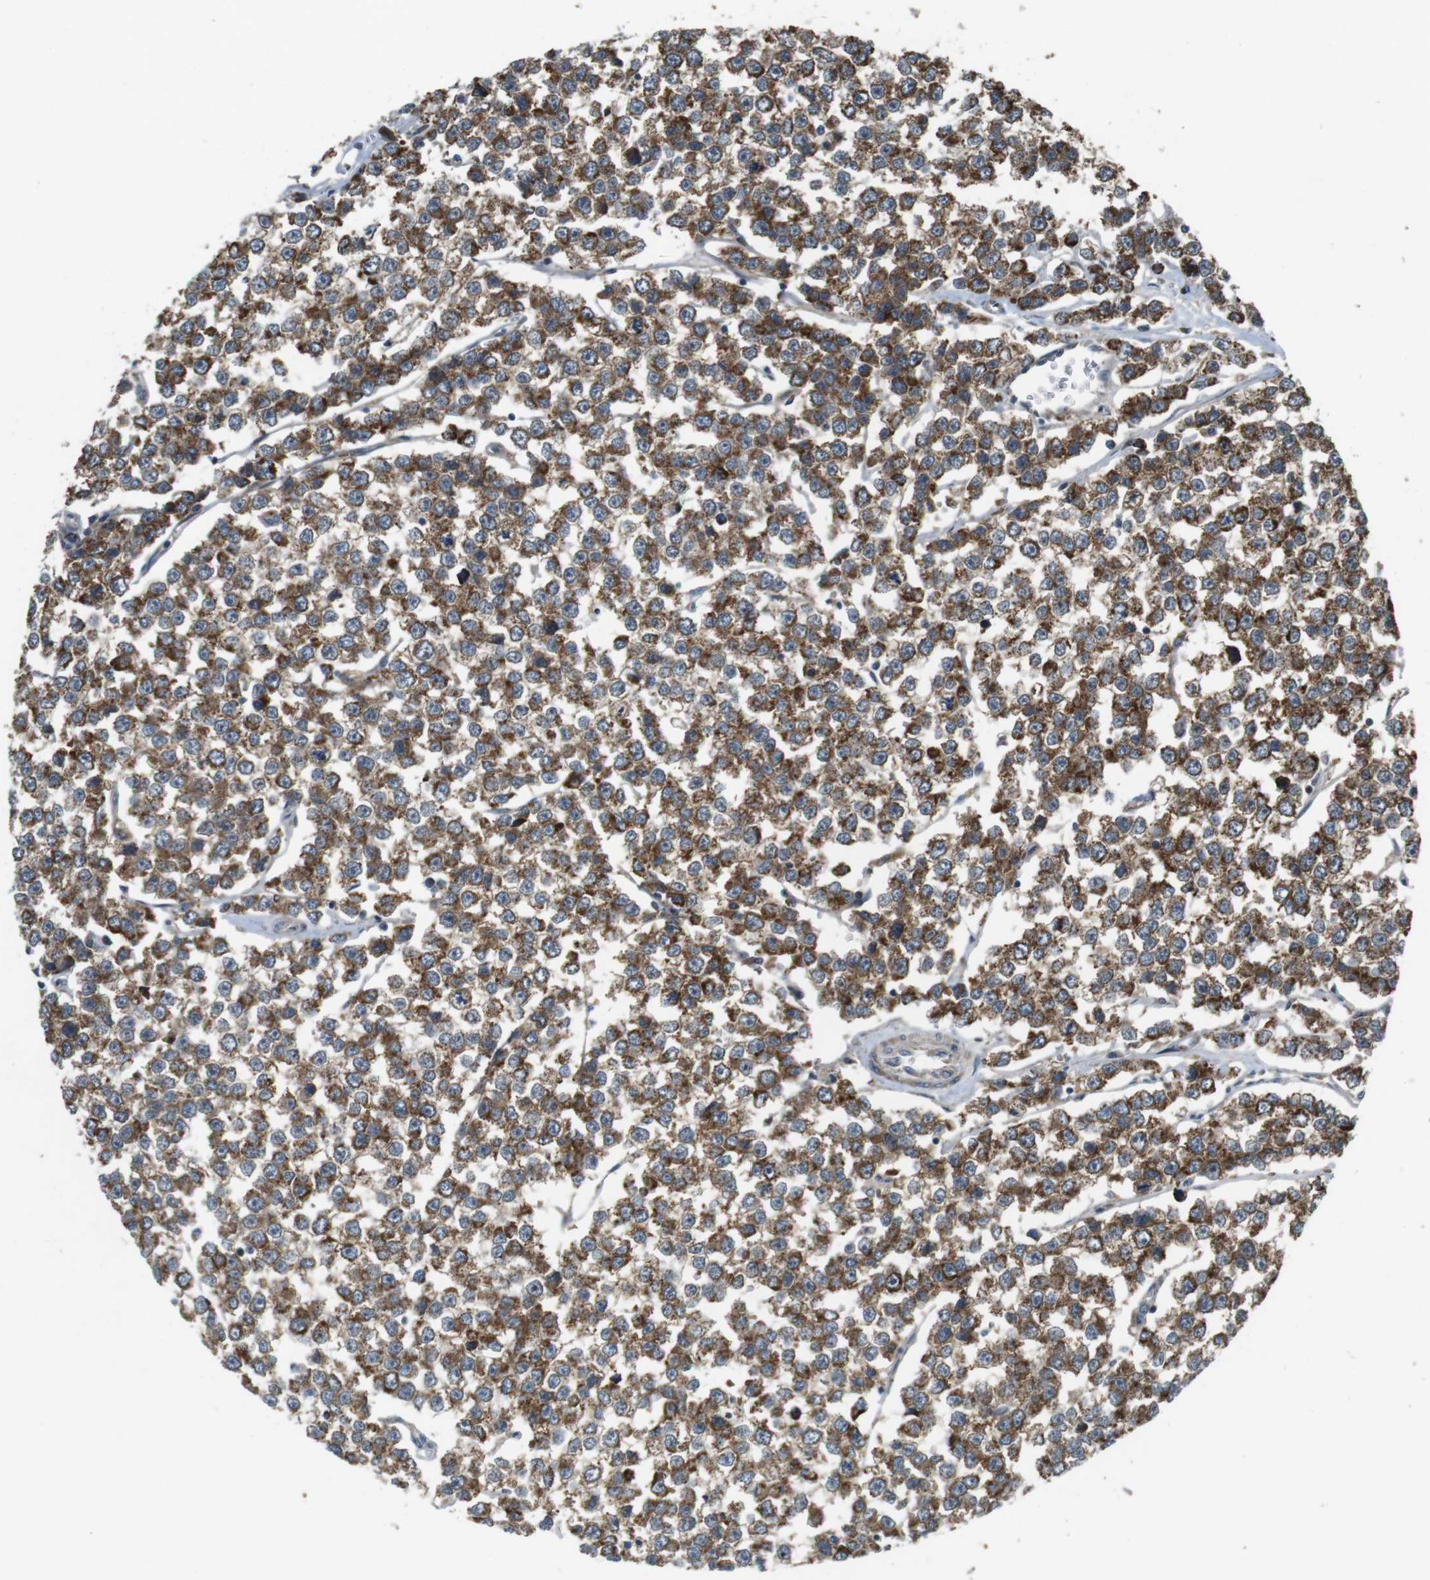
{"staining": {"intensity": "moderate", "quantity": ">75%", "location": "cytoplasmic/membranous"}, "tissue": "testis cancer", "cell_type": "Tumor cells", "image_type": "cancer", "snomed": [{"axis": "morphology", "description": "Seminoma, NOS"}, {"axis": "morphology", "description": "Carcinoma, Embryonal, NOS"}, {"axis": "topography", "description": "Testis"}], "caption": "An immunohistochemistry (IHC) micrograph of neoplastic tissue is shown. Protein staining in brown shows moderate cytoplasmic/membranous positivity in testis cancer (embryonal carcinoma) within tumor cells. Ihc stains the protein in brown and the nuclei are stained blue.", "gene": "IFFO2", "patient": {"sex": "male", "age": 52}}